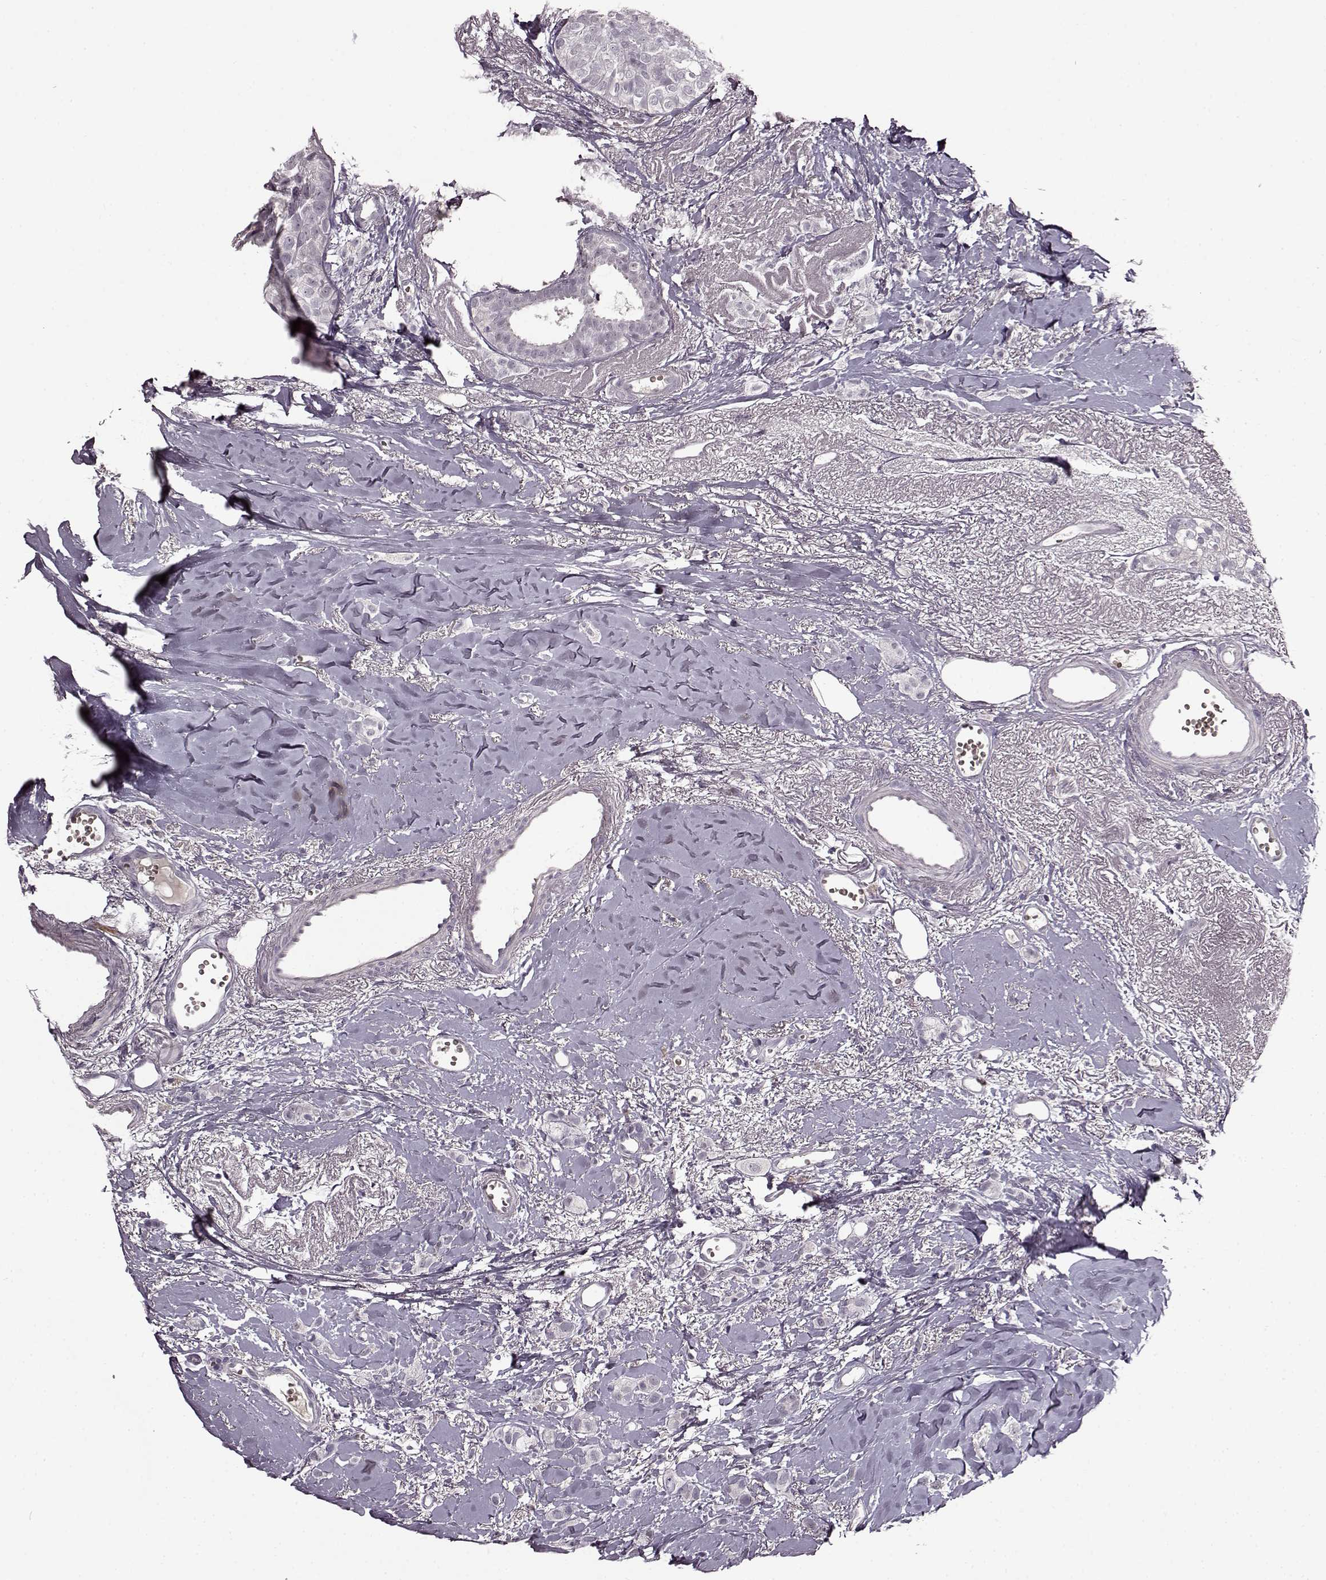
{"staining": {"intensity": "negative", "quantity": "none", "location": "none"}, "tissue": "breast cancer", "cell_type": "Tumor cells", "image_type": "cancer", "snomed": [{"axis": "morphology", "description": "Duct carcinoma"}, {"axis": "topography", "description": "Breast"}], "caption": "Micrograph shows no protein expression in tumor cells of breast cancer tissue. The staining was performed using DAB (3,3'-diaminobenzidine) to visualize the protein expression in brown, while the nuclei were stained in blue with hematoxylin (Magnification: 20x).", "gene": "CNGA3", "patient": {"sex": "female", "age": 85}}